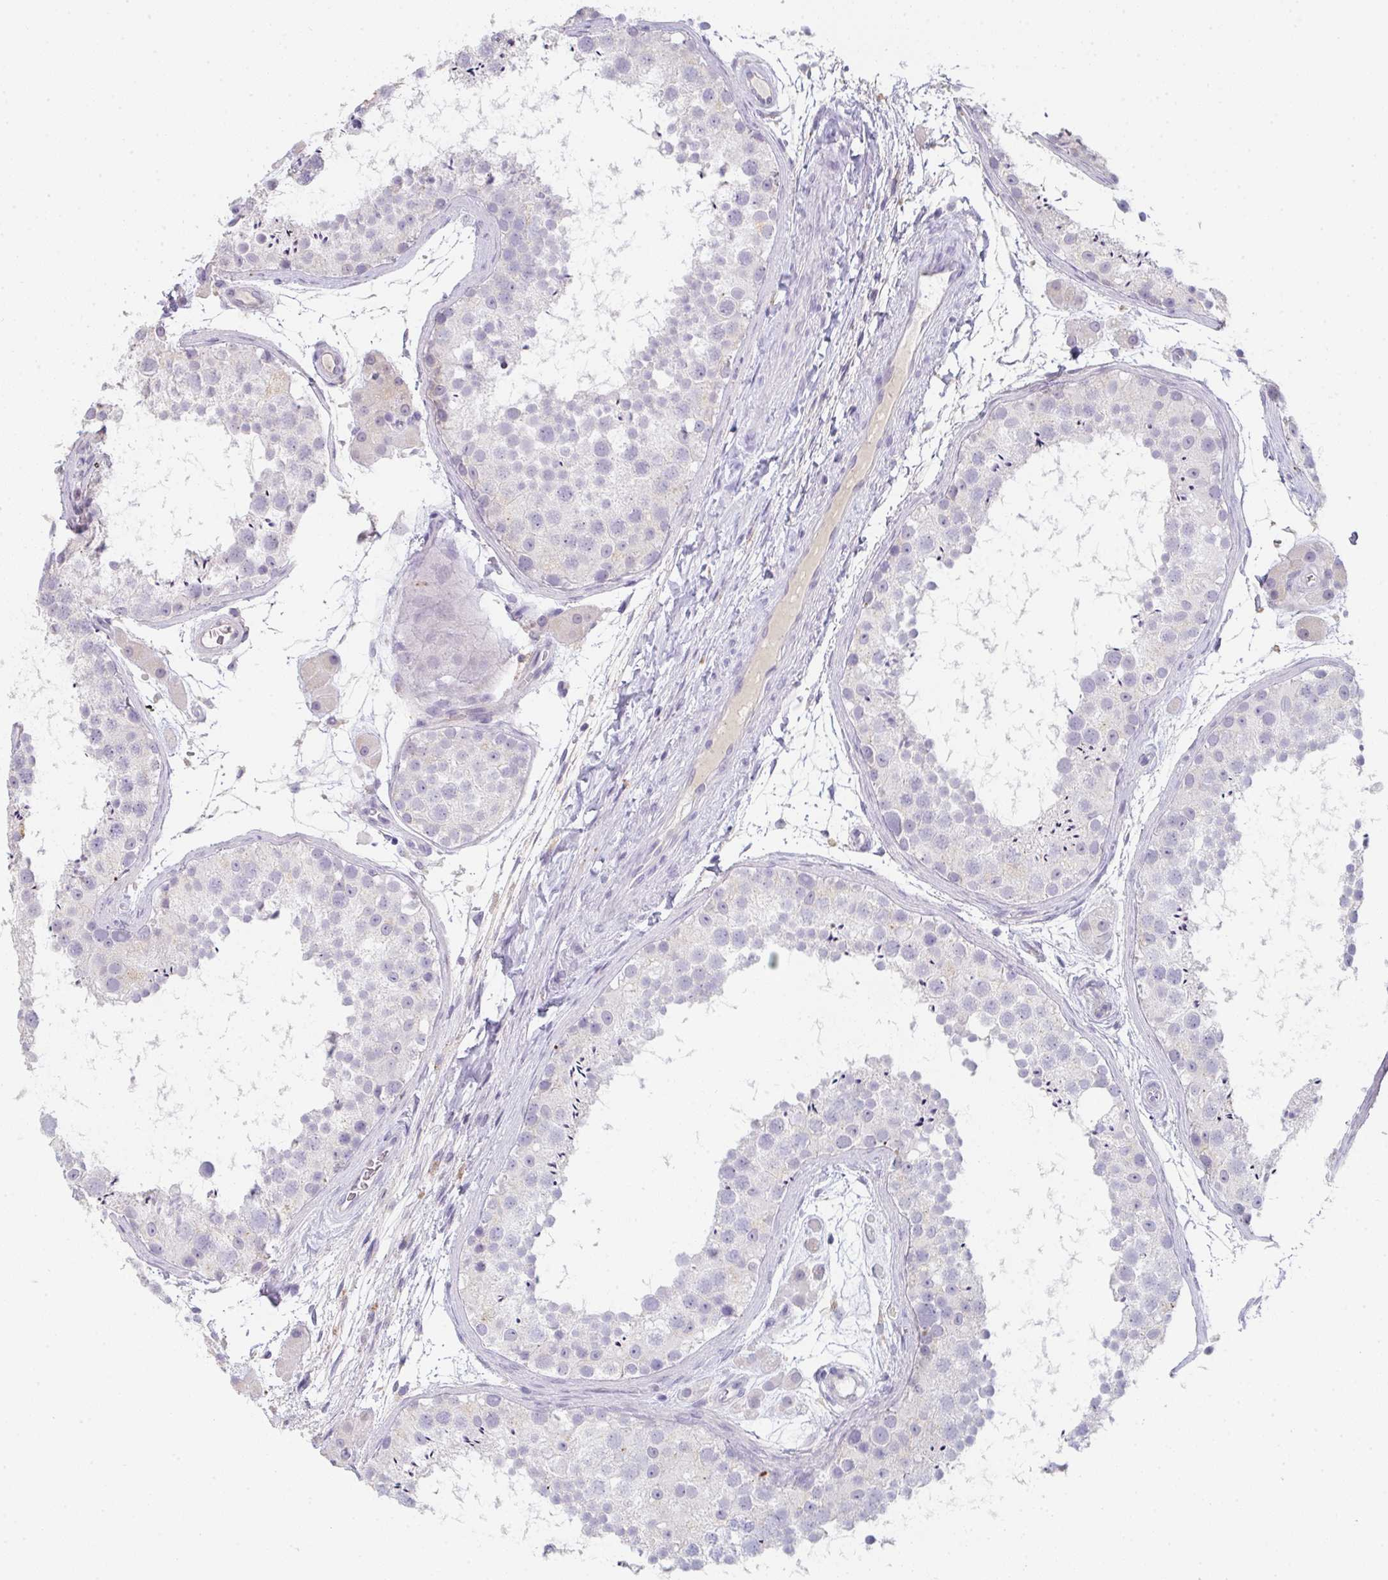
{"staining": {"intensity": "negative", "quantity": "none", "location": "none"}, "tissue": "testis", "cell_type": "Cells in seminiferous ducts", "image_type": "normal", "snomed": [{"axis": "morphology", "description": "Normal tissue, NOS"}, {"axis": "topography", "description": "Testis"}], "caption": "High magnification brightfield microscopy of benign testis stained with DAB (brown) and counterstained with hematoxylin (blue): cells in seminiferous ducts show no significant staining. (Immunohistochemistry (ihc), brightfield microscopy, high magnification).", "gene": "C1QTNF8", "patient": {"sex": "male", "age": 41}}